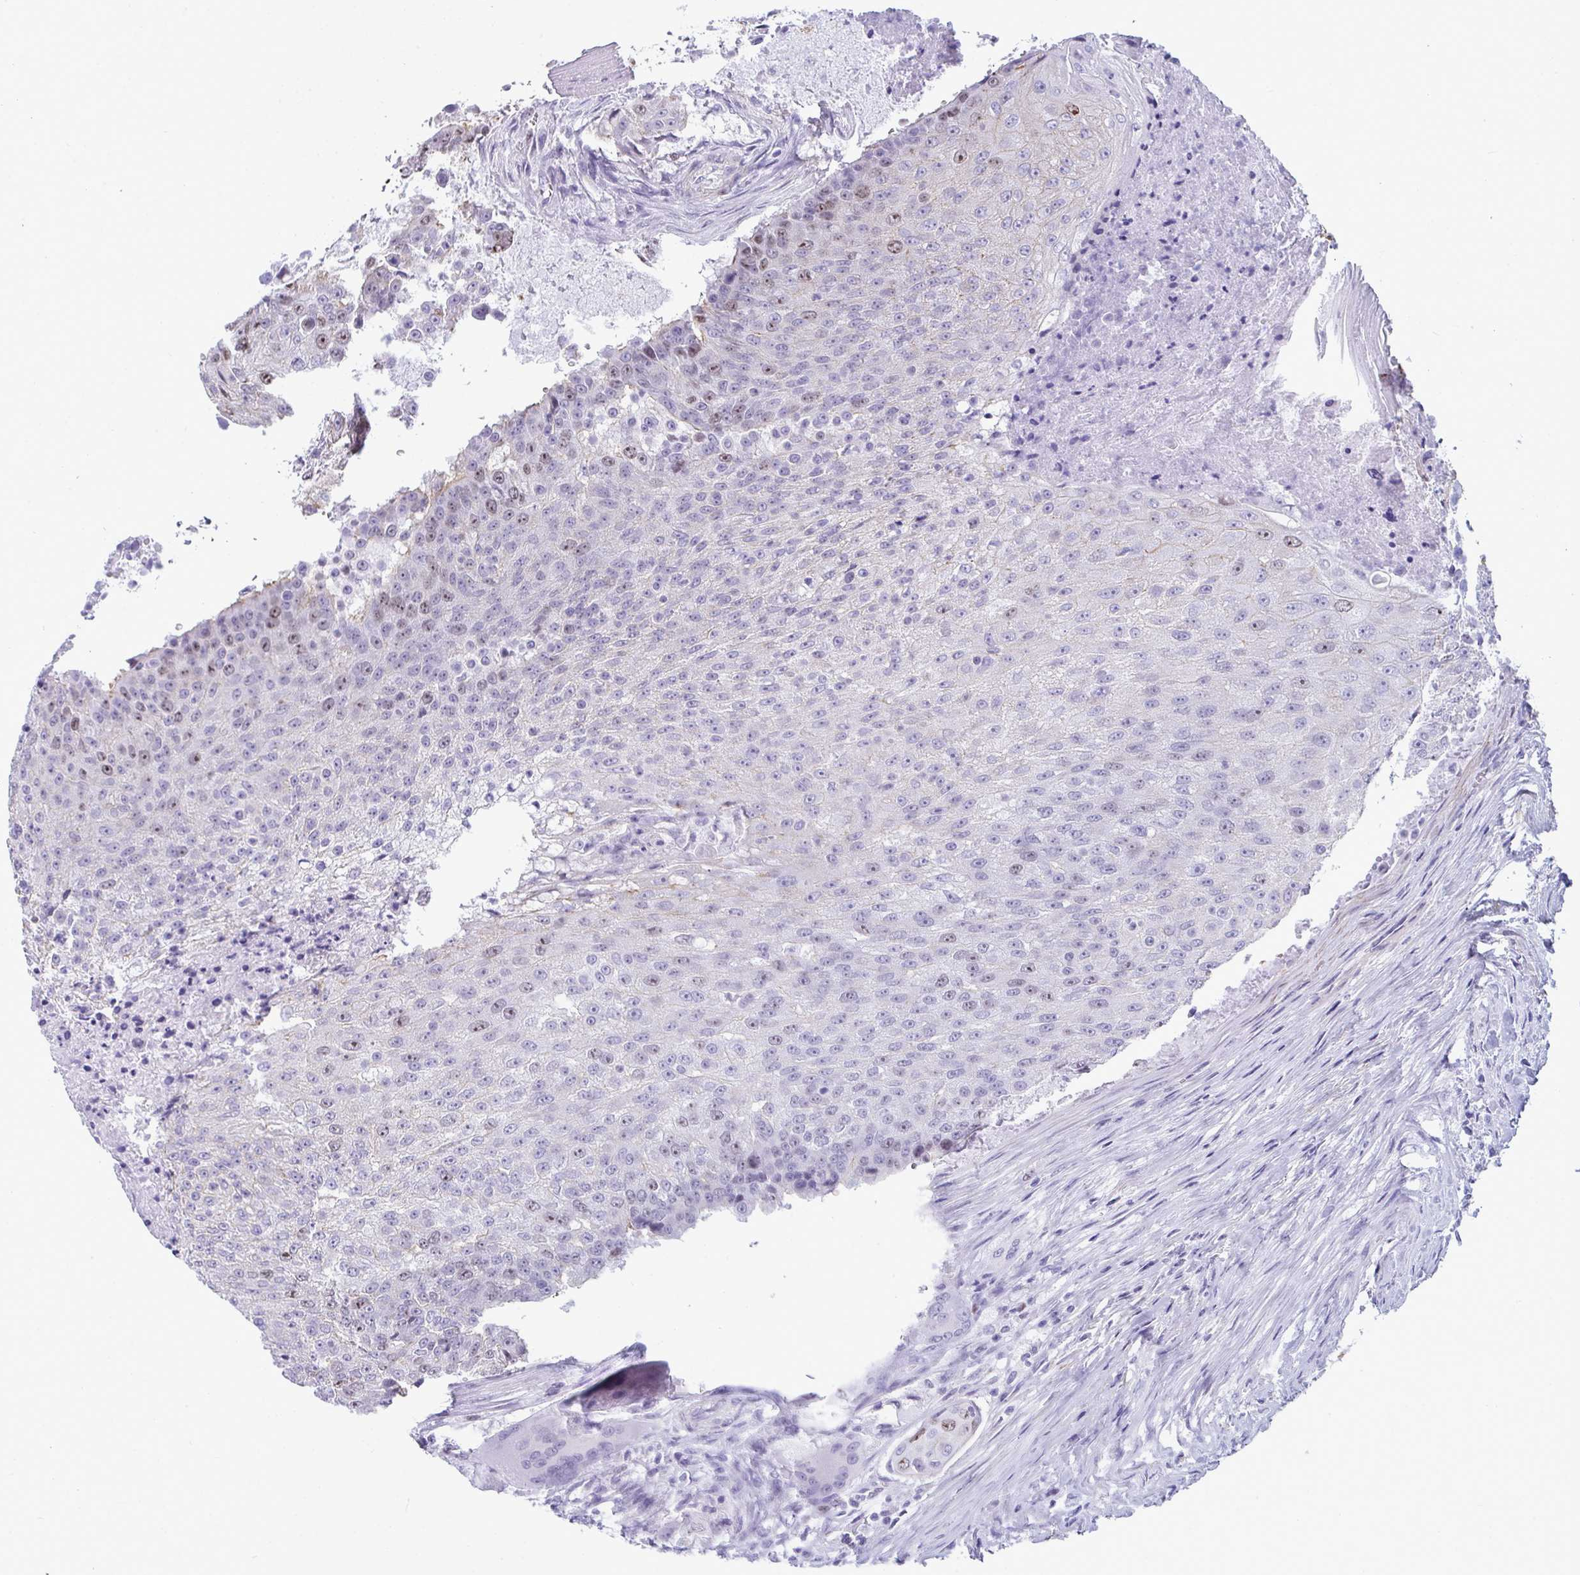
{"staining": {"intensity": "moderate", "quantity": "<25%", "location": "nuclear"}, "tissue": "urothelial cancer", "cell_type": "Tumor cells", "image_type": "cancer", "snomed": [{"axis": "morphology", "description": "Urothelial carcinoma, High grade"}, {"axis": "topography", "description": "Urinary bladder"}], "caption": "Immunohistochemical staining of human urothelial cancer reveals low levels of moderate nuclear protein positivity in about <25% of tumor cells. Using DAB (3,3'-diaminobenzidine) (brown) and hematoxylin (blue) stains, captured at high magnification using brightfield microscopy.", "gene": "SUZ12", "patient": {"sex": "female", "age": 63}}